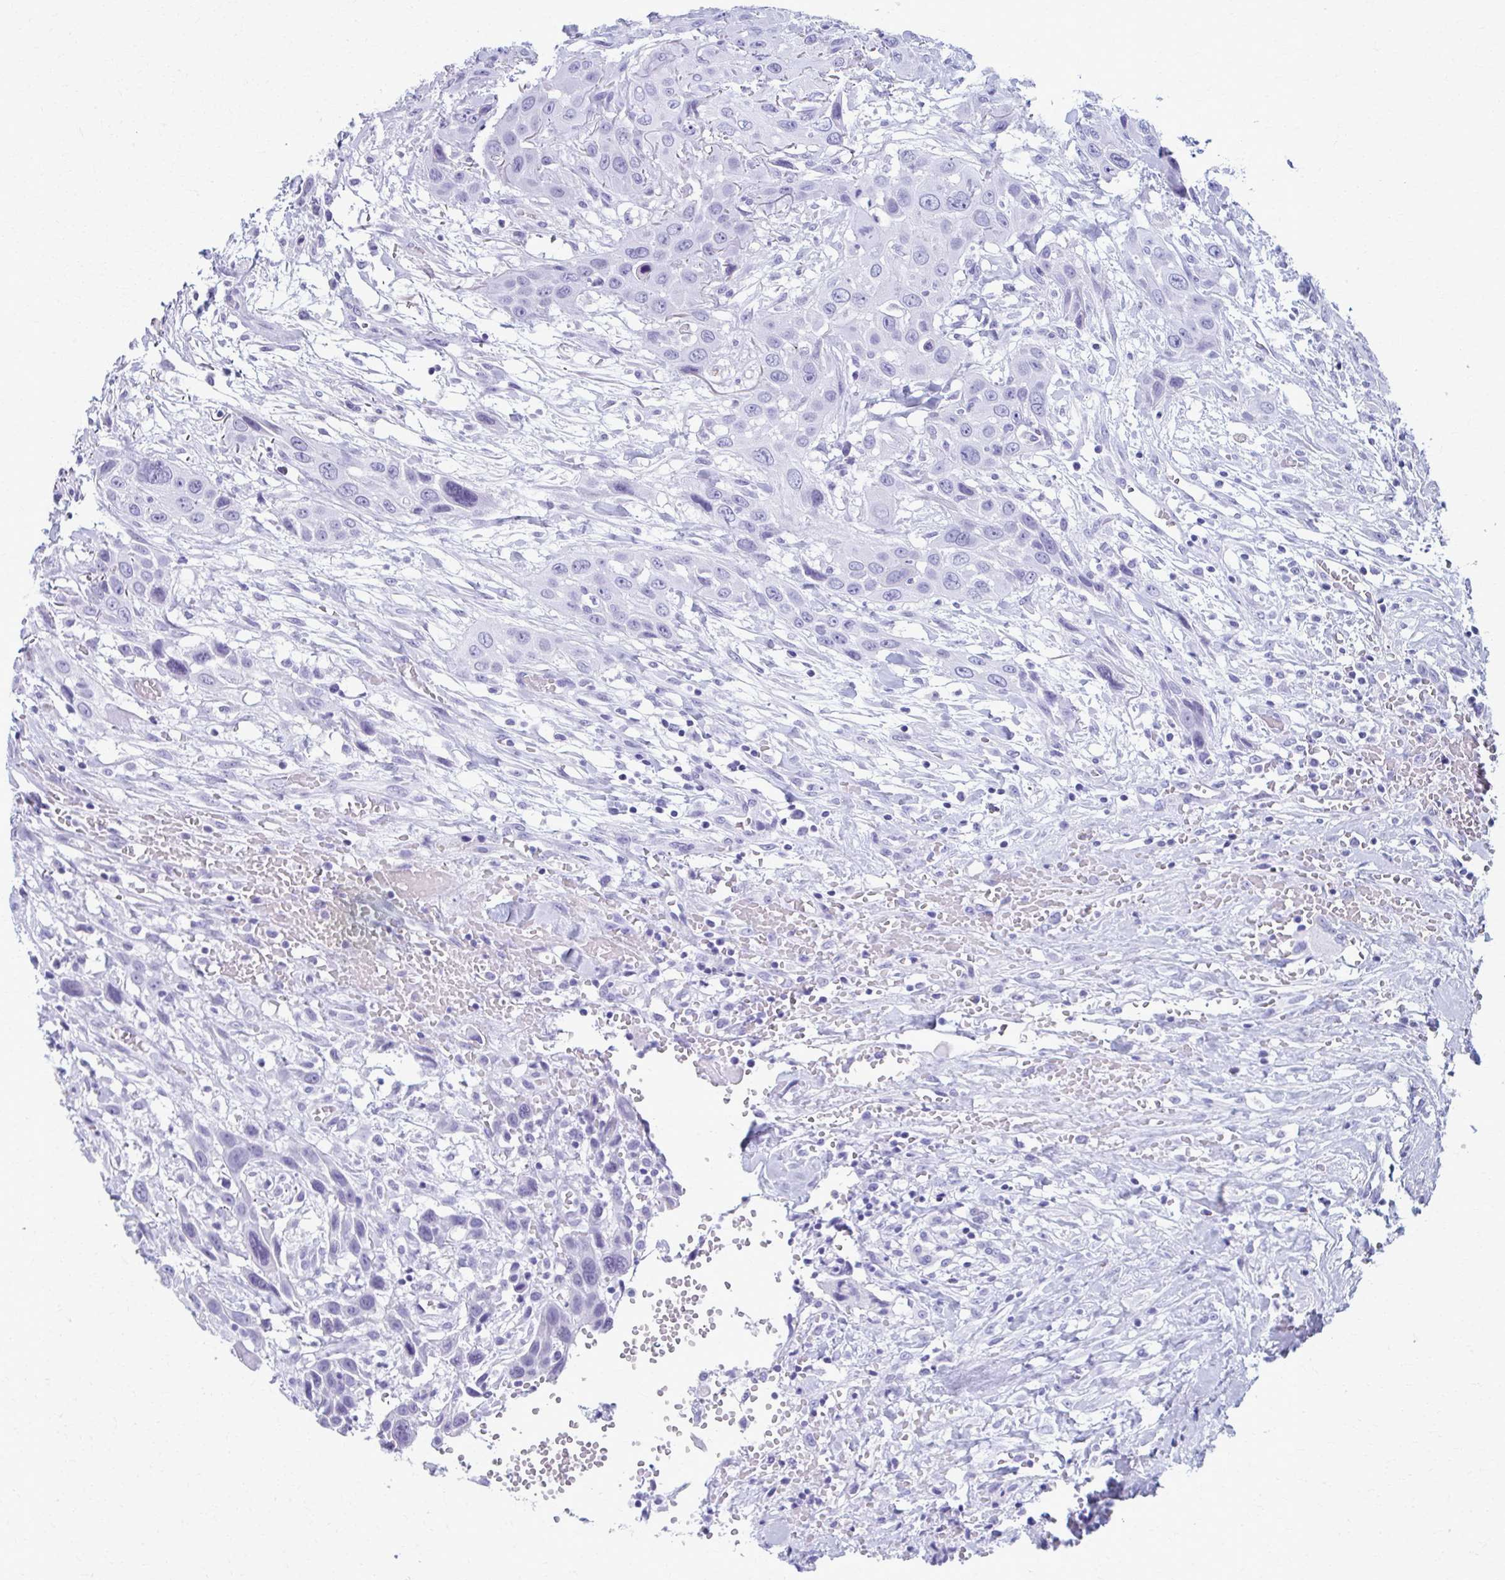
{"staining": {"intensity": "negative", "quantity": "none", "location": "none"}, "tissue": "head and neck cancer", "cell_type": "Tumor cells", "image_type": "cancer", "snomed": [{"axis": "morphology", "description": "Squamous cell carcinoma, NOS"}, {"axis": "topography", "description": "Head-Neck"}], "caption": "This is an immunohistochemistry (IHC) photomicrograph of human head and neck cancer (squamous cell carcinoma). There is no staining in tumor cells.", "gene": "MPLKIP", "patient": {"sex": "male", "age": 81}}